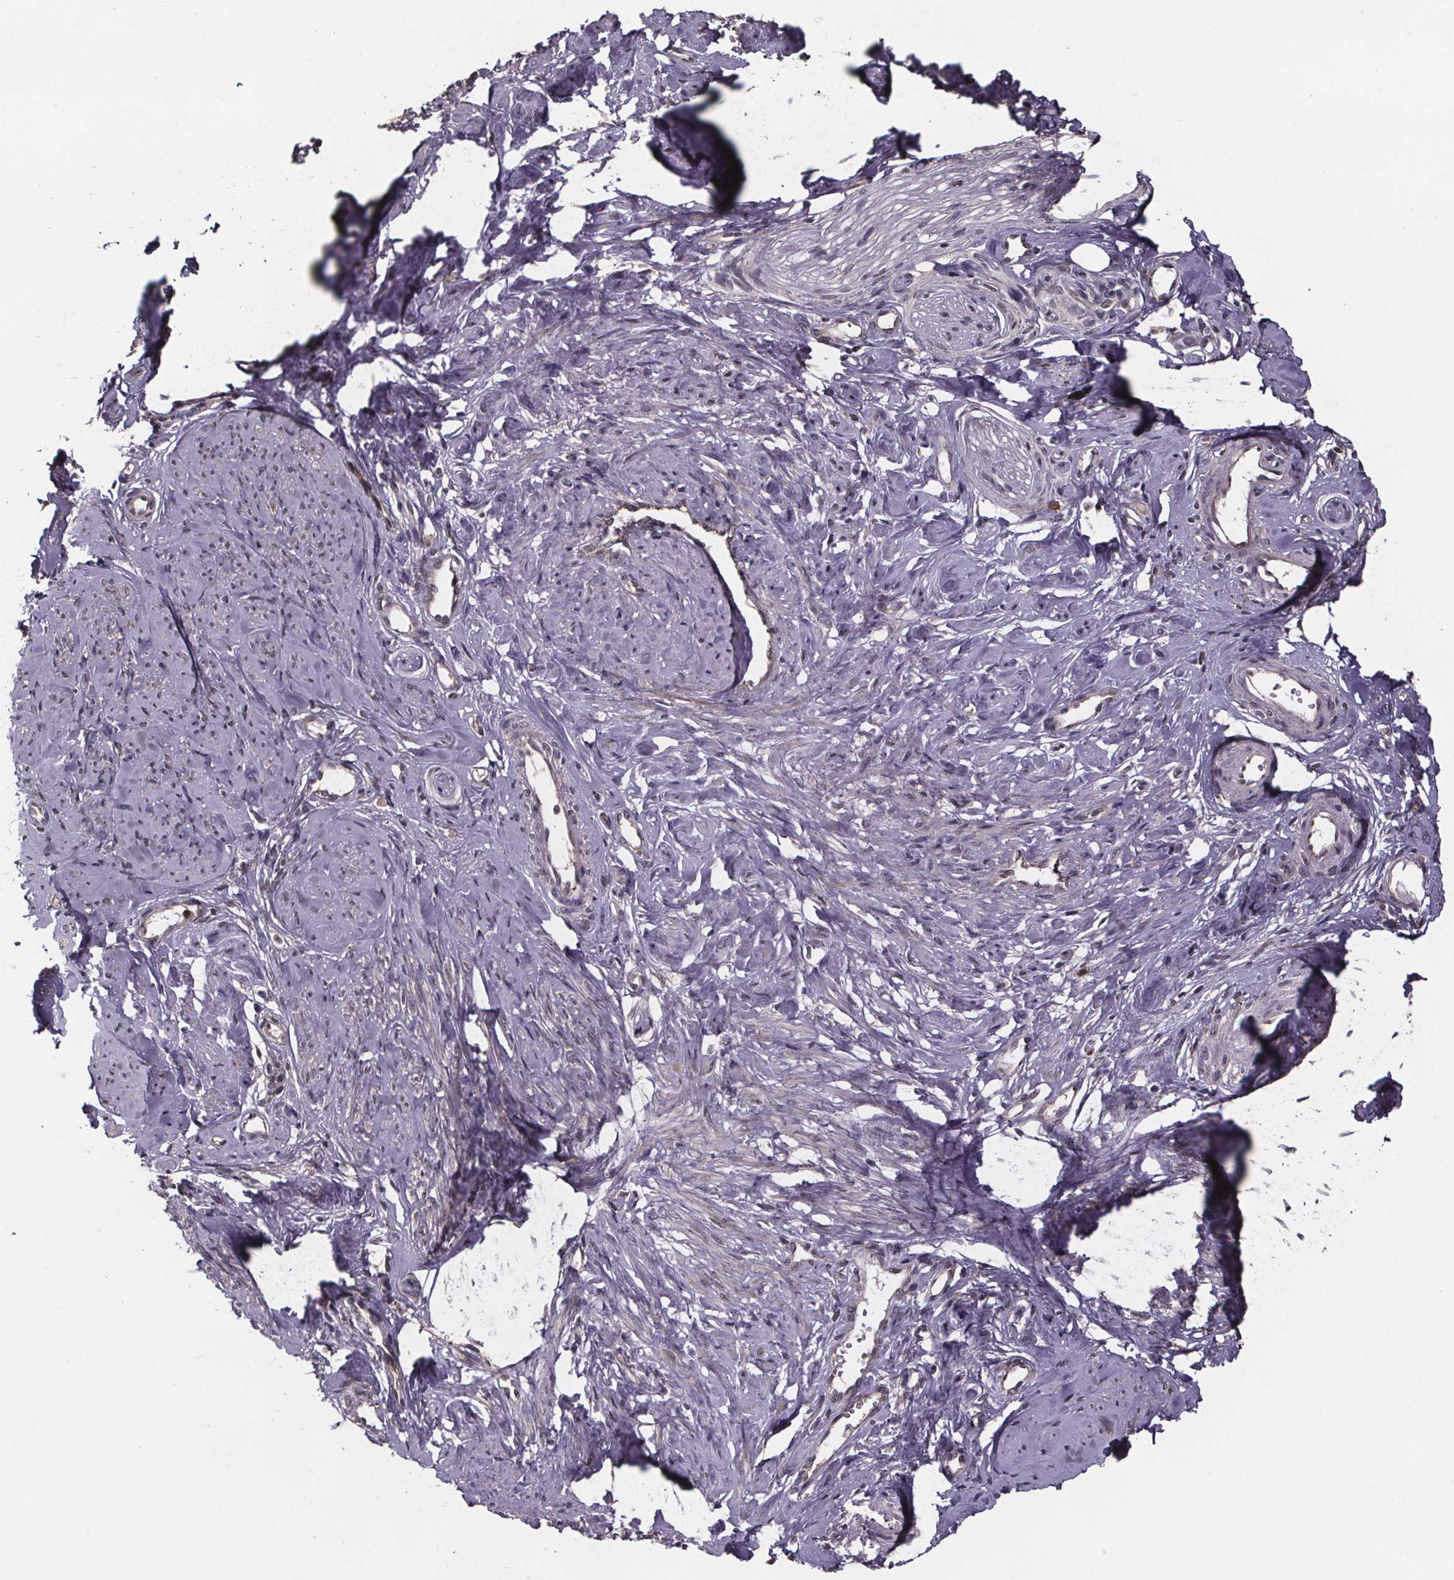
{"staining": {"intensity": "weak", "quantity": "25%-75%", "location": "cytoplasmic/membranous"}, "tissue": "smooth muscle", "cell_type": "Smooth muscle cells", "image_type": "normal", "snomed": [{"axis": "morphology", "description": "Normal tissue, NOS"}, {"axis": "topography", "description": "Smooth muscle"}], "caption": "Weak cytoplasmic/membranous protein staining is appreciated in about 25%-75% of smooth muscle cells in smooth muscle. The staining was performed using DAB (3,3'-diaminobenzidine) to visualize the protein expression in brown, while the nuclei were stained in blue with hematoxylin (Magnification: 20x).", "gene": "SAT1", "patient": {"sex": "female", "age": 48}}